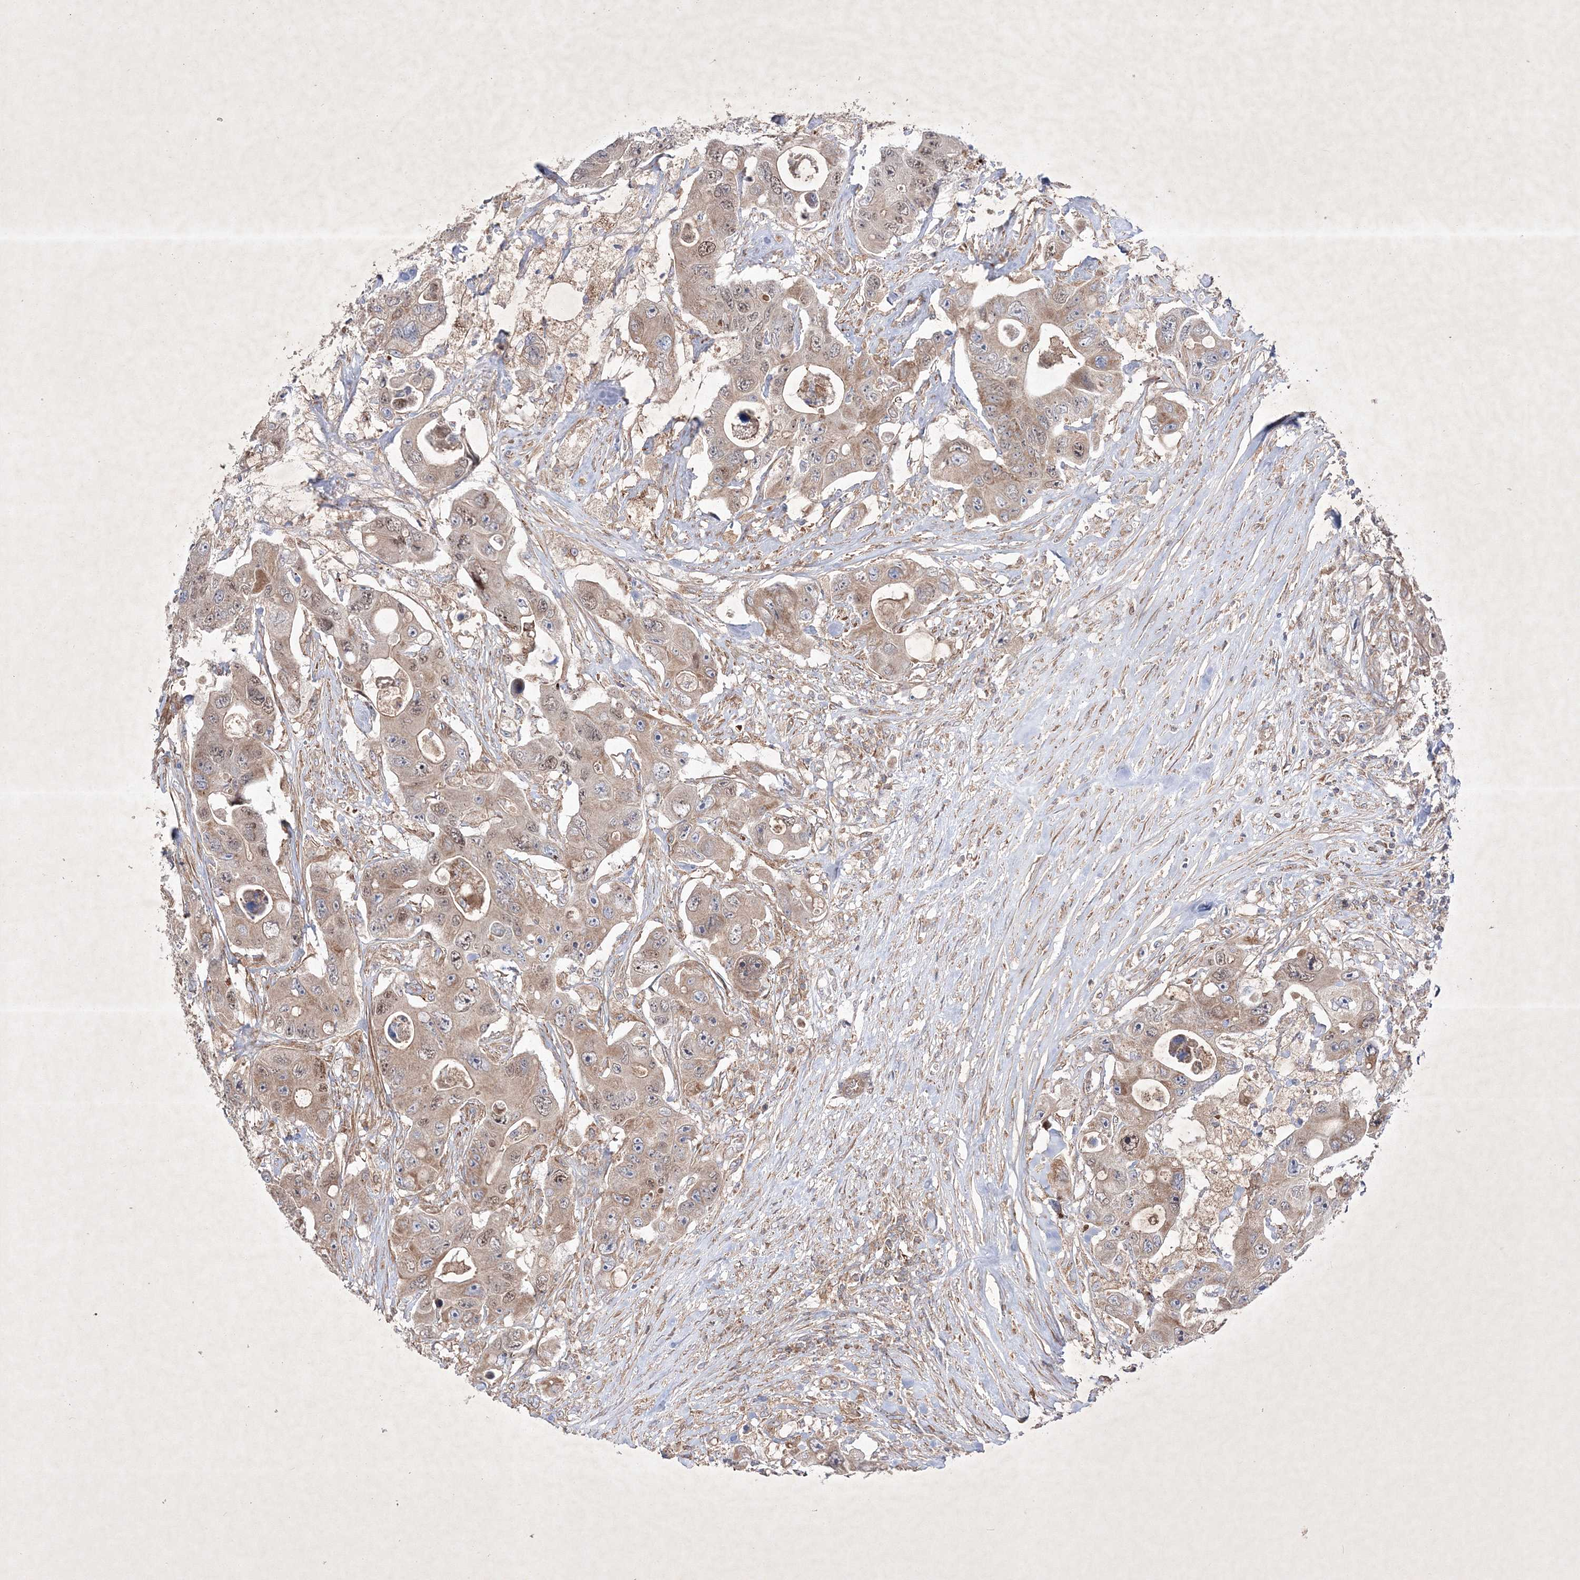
{"staining": {"intensity": "moderate", "quantity": ">75%", "location": "cytoplasmic/membranous"}, "tissue": "colorectal cancer", "cell_type": "Tumor cells", "image_type": "cancer", "snomed": [{"axis": "morphology", "description": "Adenocarcinoma, NOS"}, {"axis": "topography", "description": "Colon"}], "caption": "This is a micrograph of immunohistochemistry staining of colorectal cancer (adenocarcinoma), which shows moderate expression in the cytoplasmic/membranous of tumor cells.", "gene": "OPA1", "patient": {"sex": "female", "age": 46}}